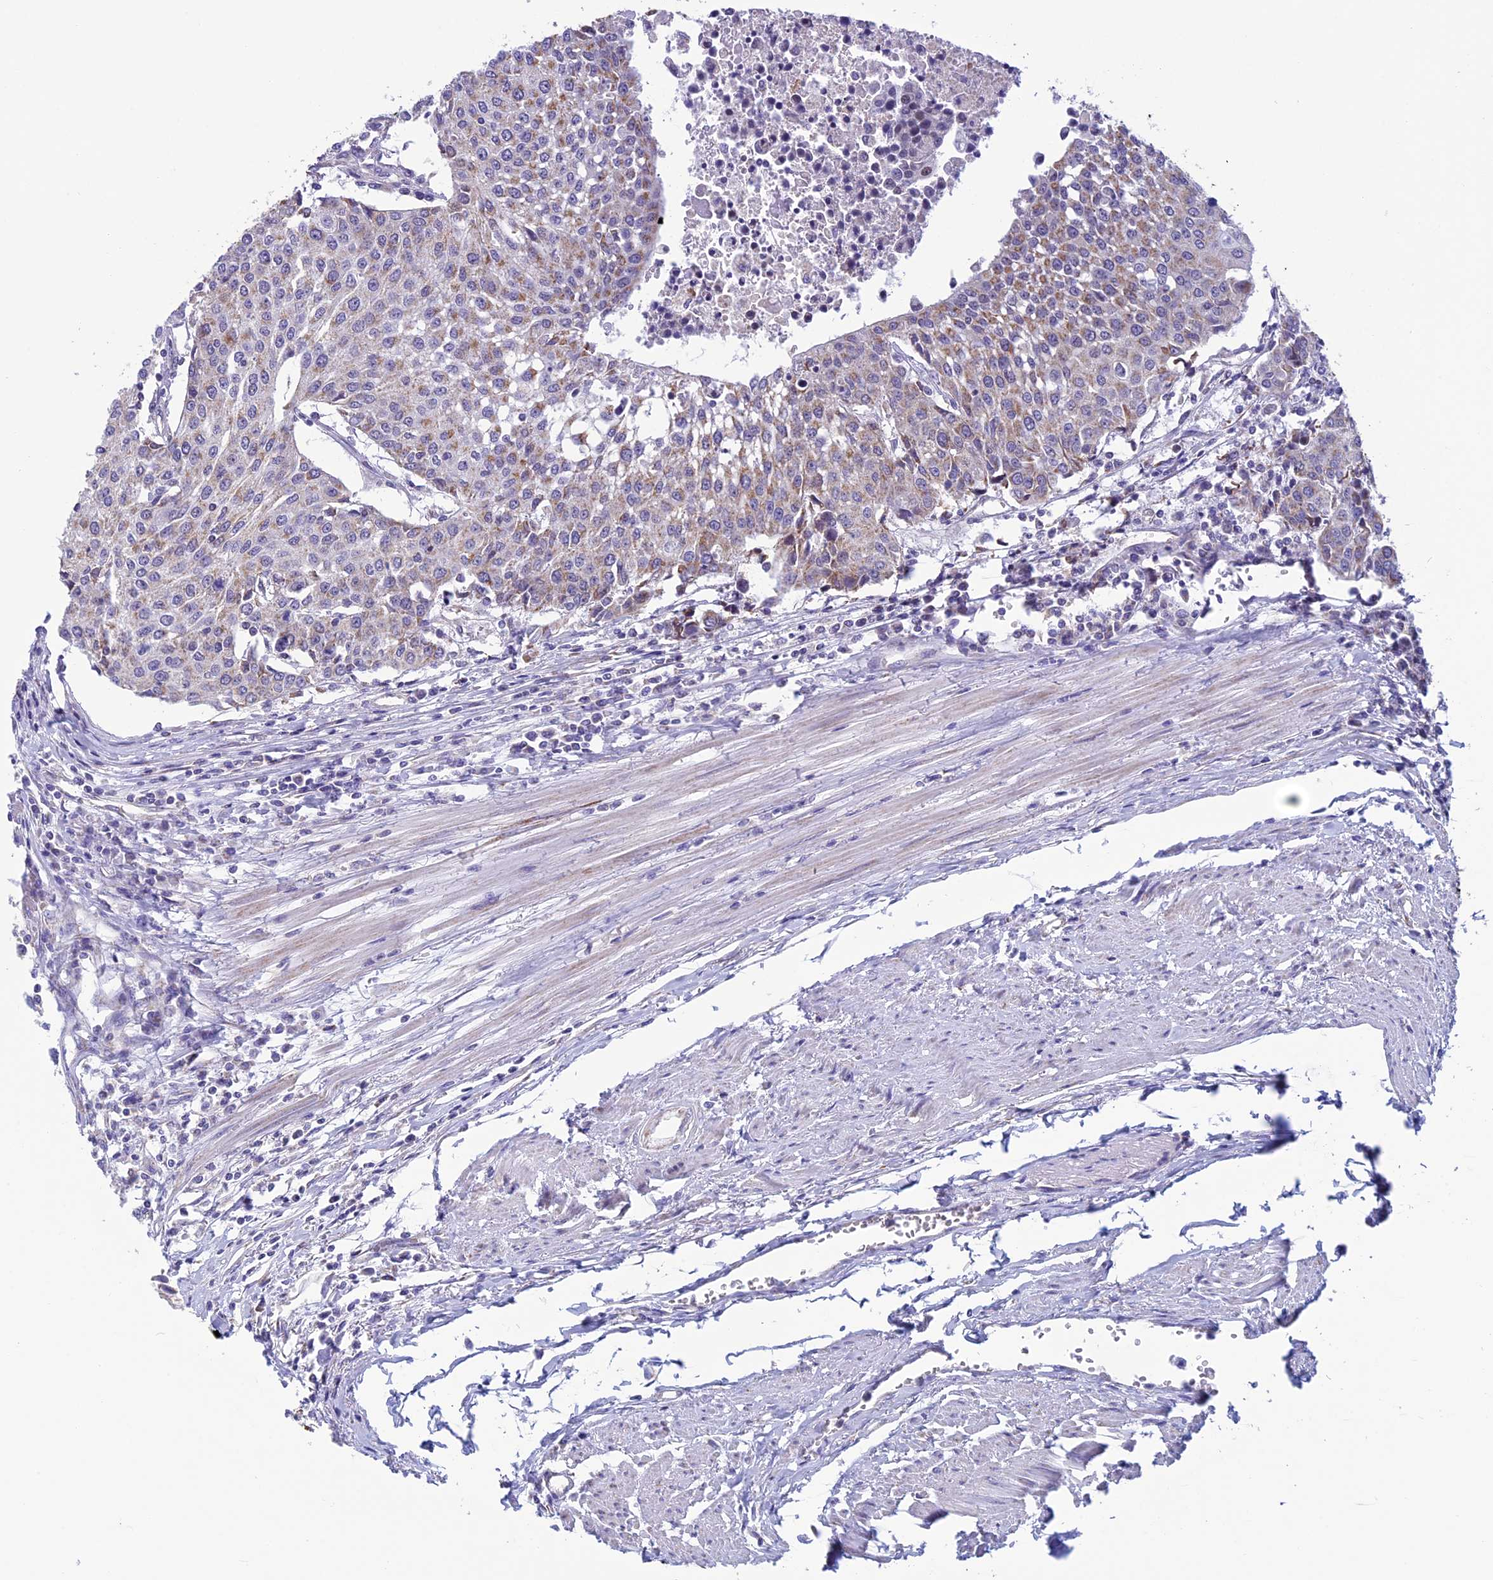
{"staining": {"intensity": "moderate", "quantity": "25%-75%", "location": "cytoplasmic/membranous"}, "tissue": "urothelial cancer", "cell_type": "Tumor cells", "image_type": "cancer", "snomed": [{"axis": "morphology", "description": "Urothelial carcinoma, High grade"}, {"axis": "topography", "description": "Urinary bladder"}], "caption": "High-grade urothelial carcinoma tissue displays moderate cytoplasmic/membranous positivity in approximately 25%-75% of tumor cells", "gene": "MFSD12", "patient": {"sex": "female", "age": 85}}